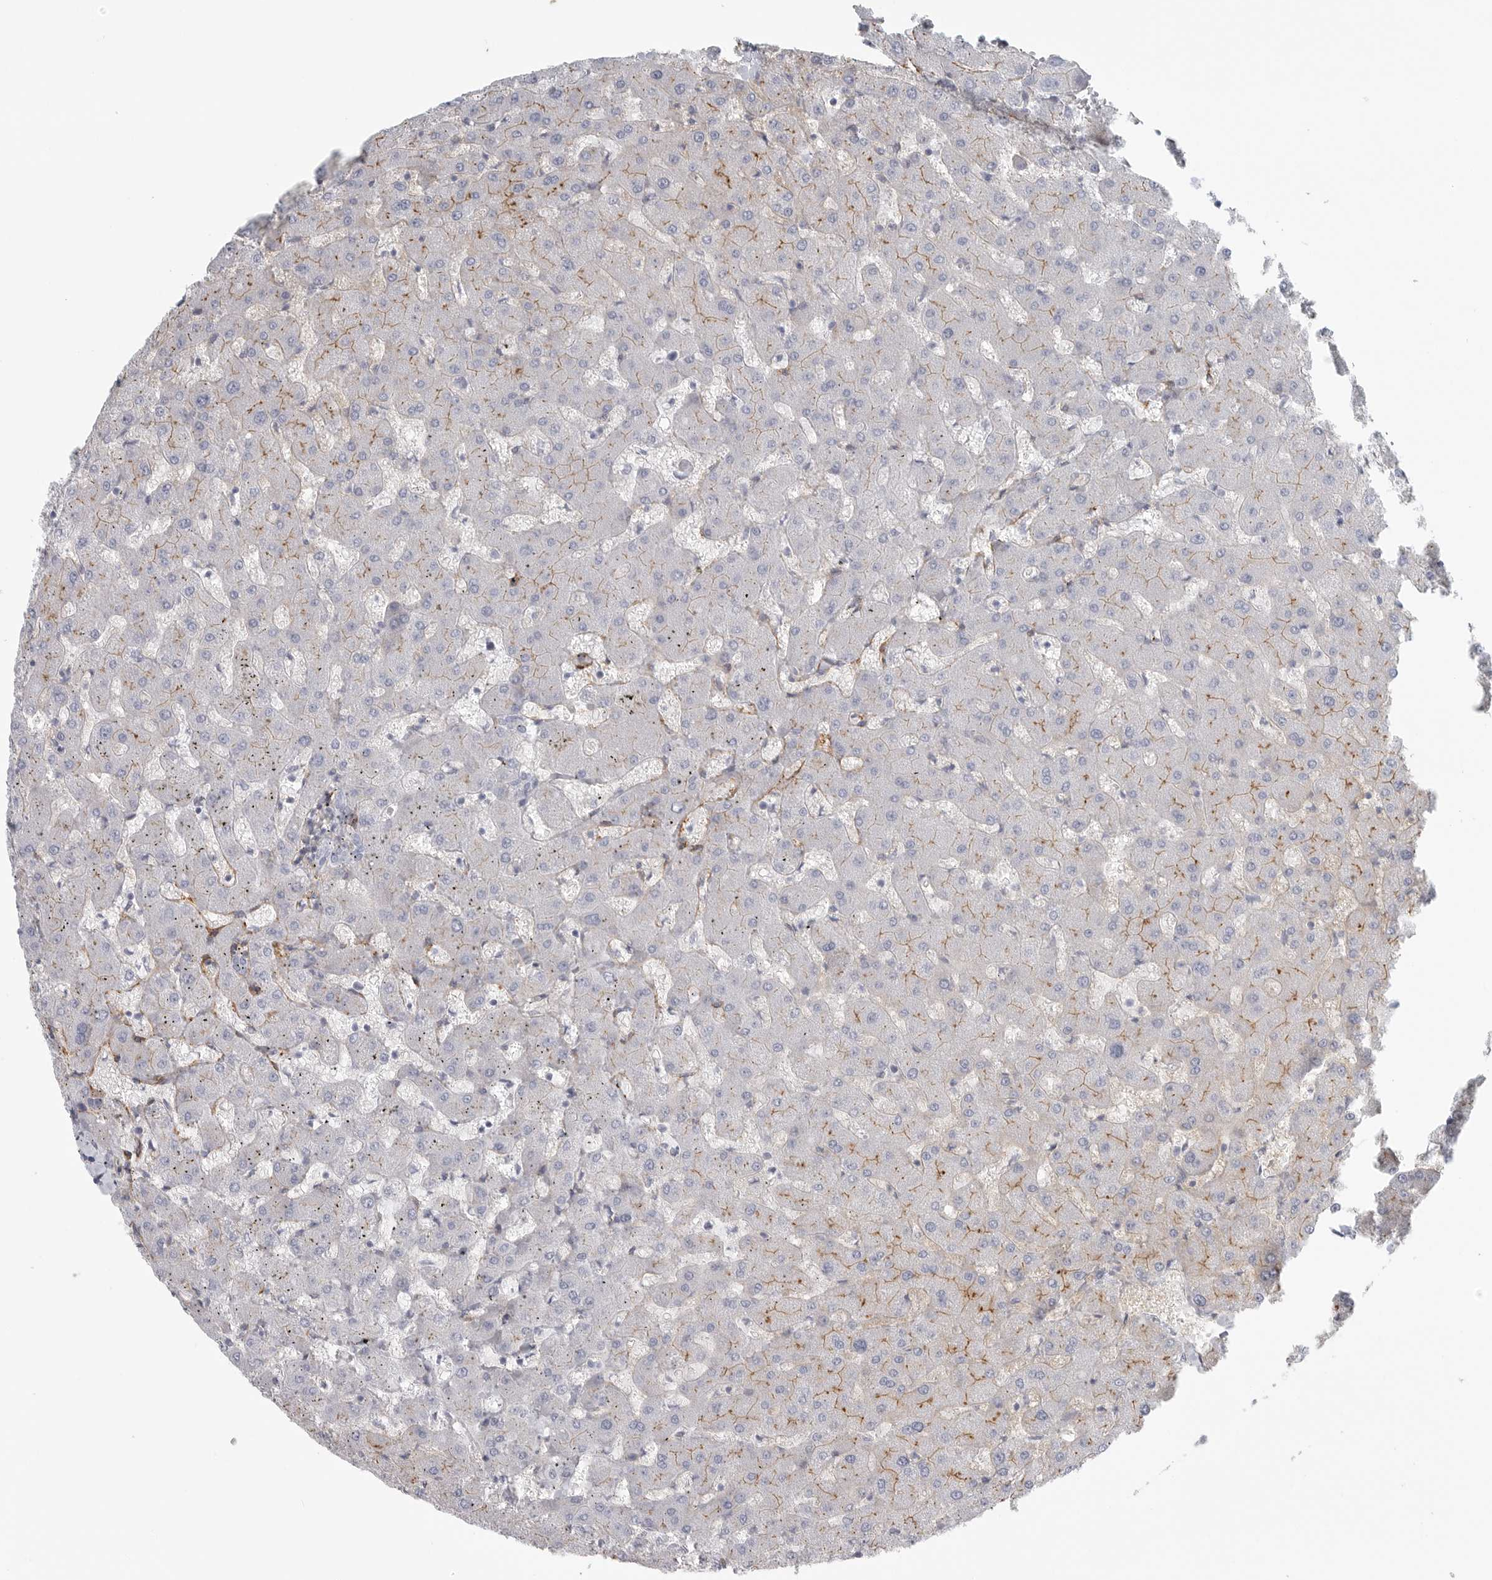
{"staining": {"intensity": "negative", "quantity": "none", "location": "none"}, "tissue": "liver", "cell_type": "Cholangiocytes", "image_type": "normal", "snomed": [{"axis": "morphology", "description": "Normal tissue, NOS"}, {"axis": "topography", "description": "Liver"}], "caption": "This is an immunohistochemistry (IHC) photomicrograph of normal liver. There is no positivity in cholangiocytes.", "gene": "TNR", "patient": {"sex": "female", "age": 63}}